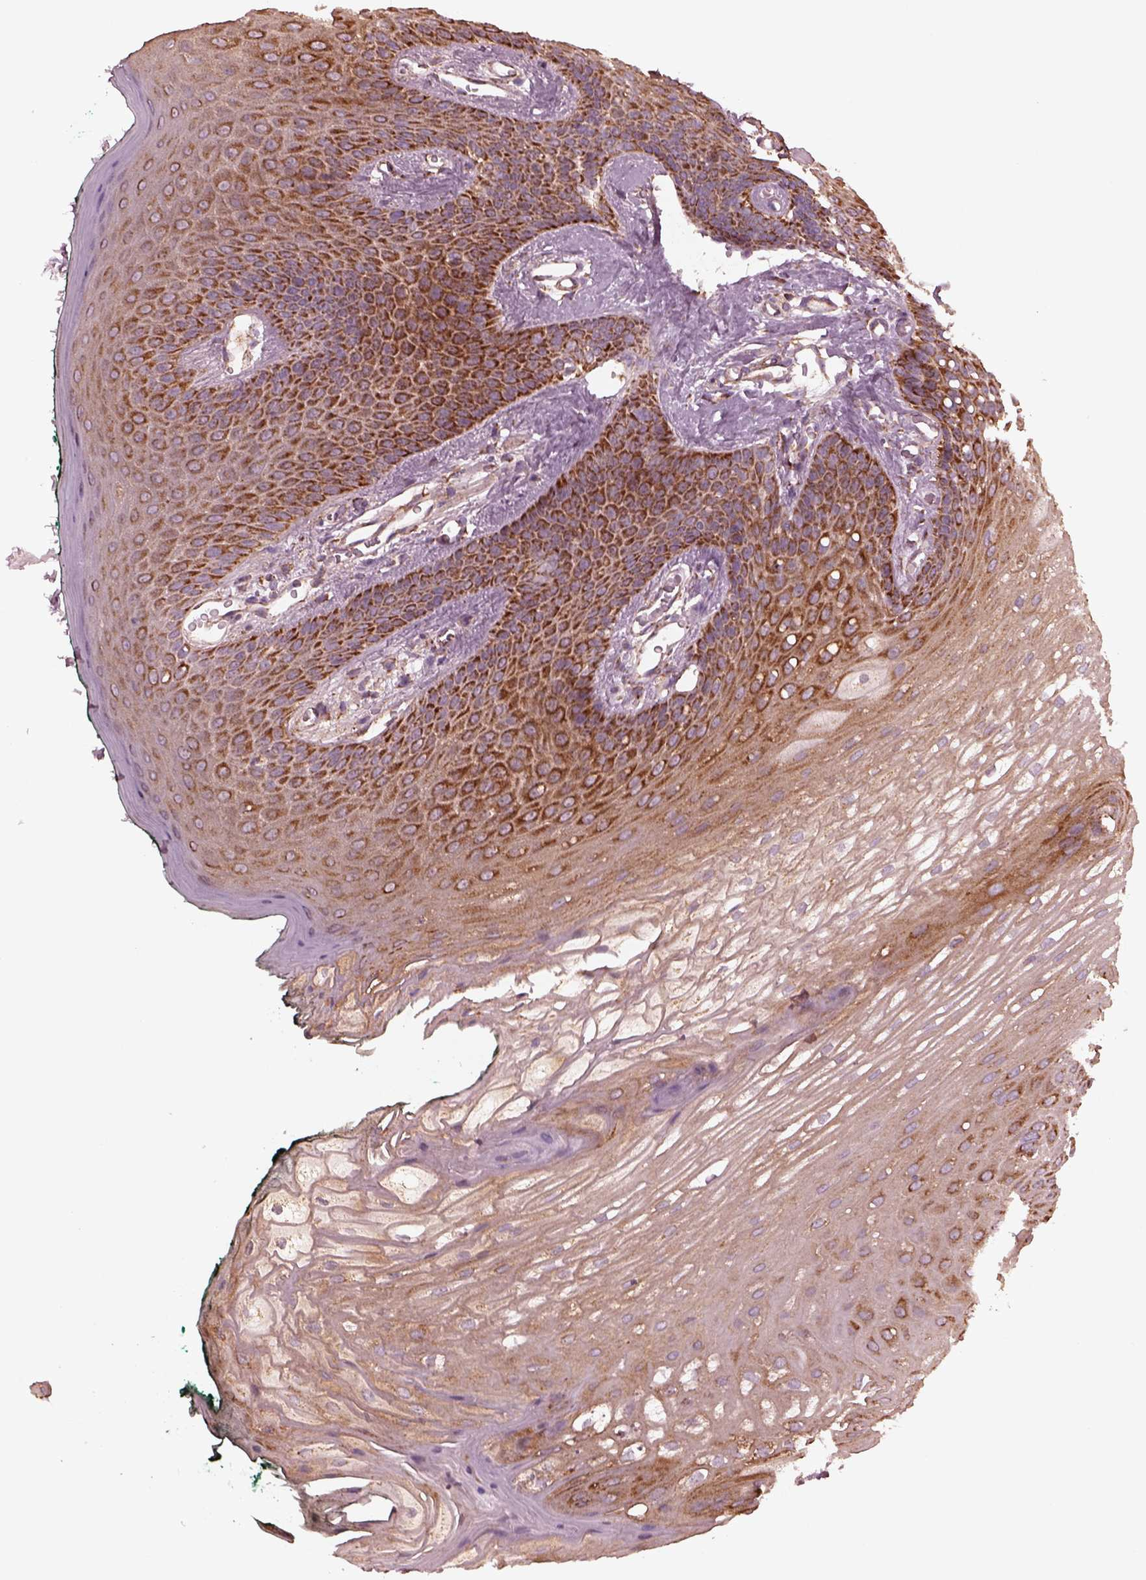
{"staining": {"intensity": "moderate", "quantity": ">75%", "location": "cytoplasmic/membranous"}, "tissue": "oral mucosa", "cell_type": "Squamous epithelial cells", "image_type": "normal", "snomed": [{"axis": "morphology", "description": "Normal tissue, NOS"}, {"axis": "topography", "description": "Oral tissue"}, {"axis": "topography", "description": "Head-Neck"}], "caption": "Immunohistochemistry staining of unremarkable oral mucosa, which demonstrates medium levels of moderate cytoplasmic/membranous expression in approximately >75% of squamous epithelial cells indicating moderate cytoplasmic/membranous protein positivity. The staining was performed using DAB (brown) for protein detection and nuclei were counterstained in hematoxylin (blue).", "gene": "NDUFB10", "patient": {"sex": "female", "age": 68}}